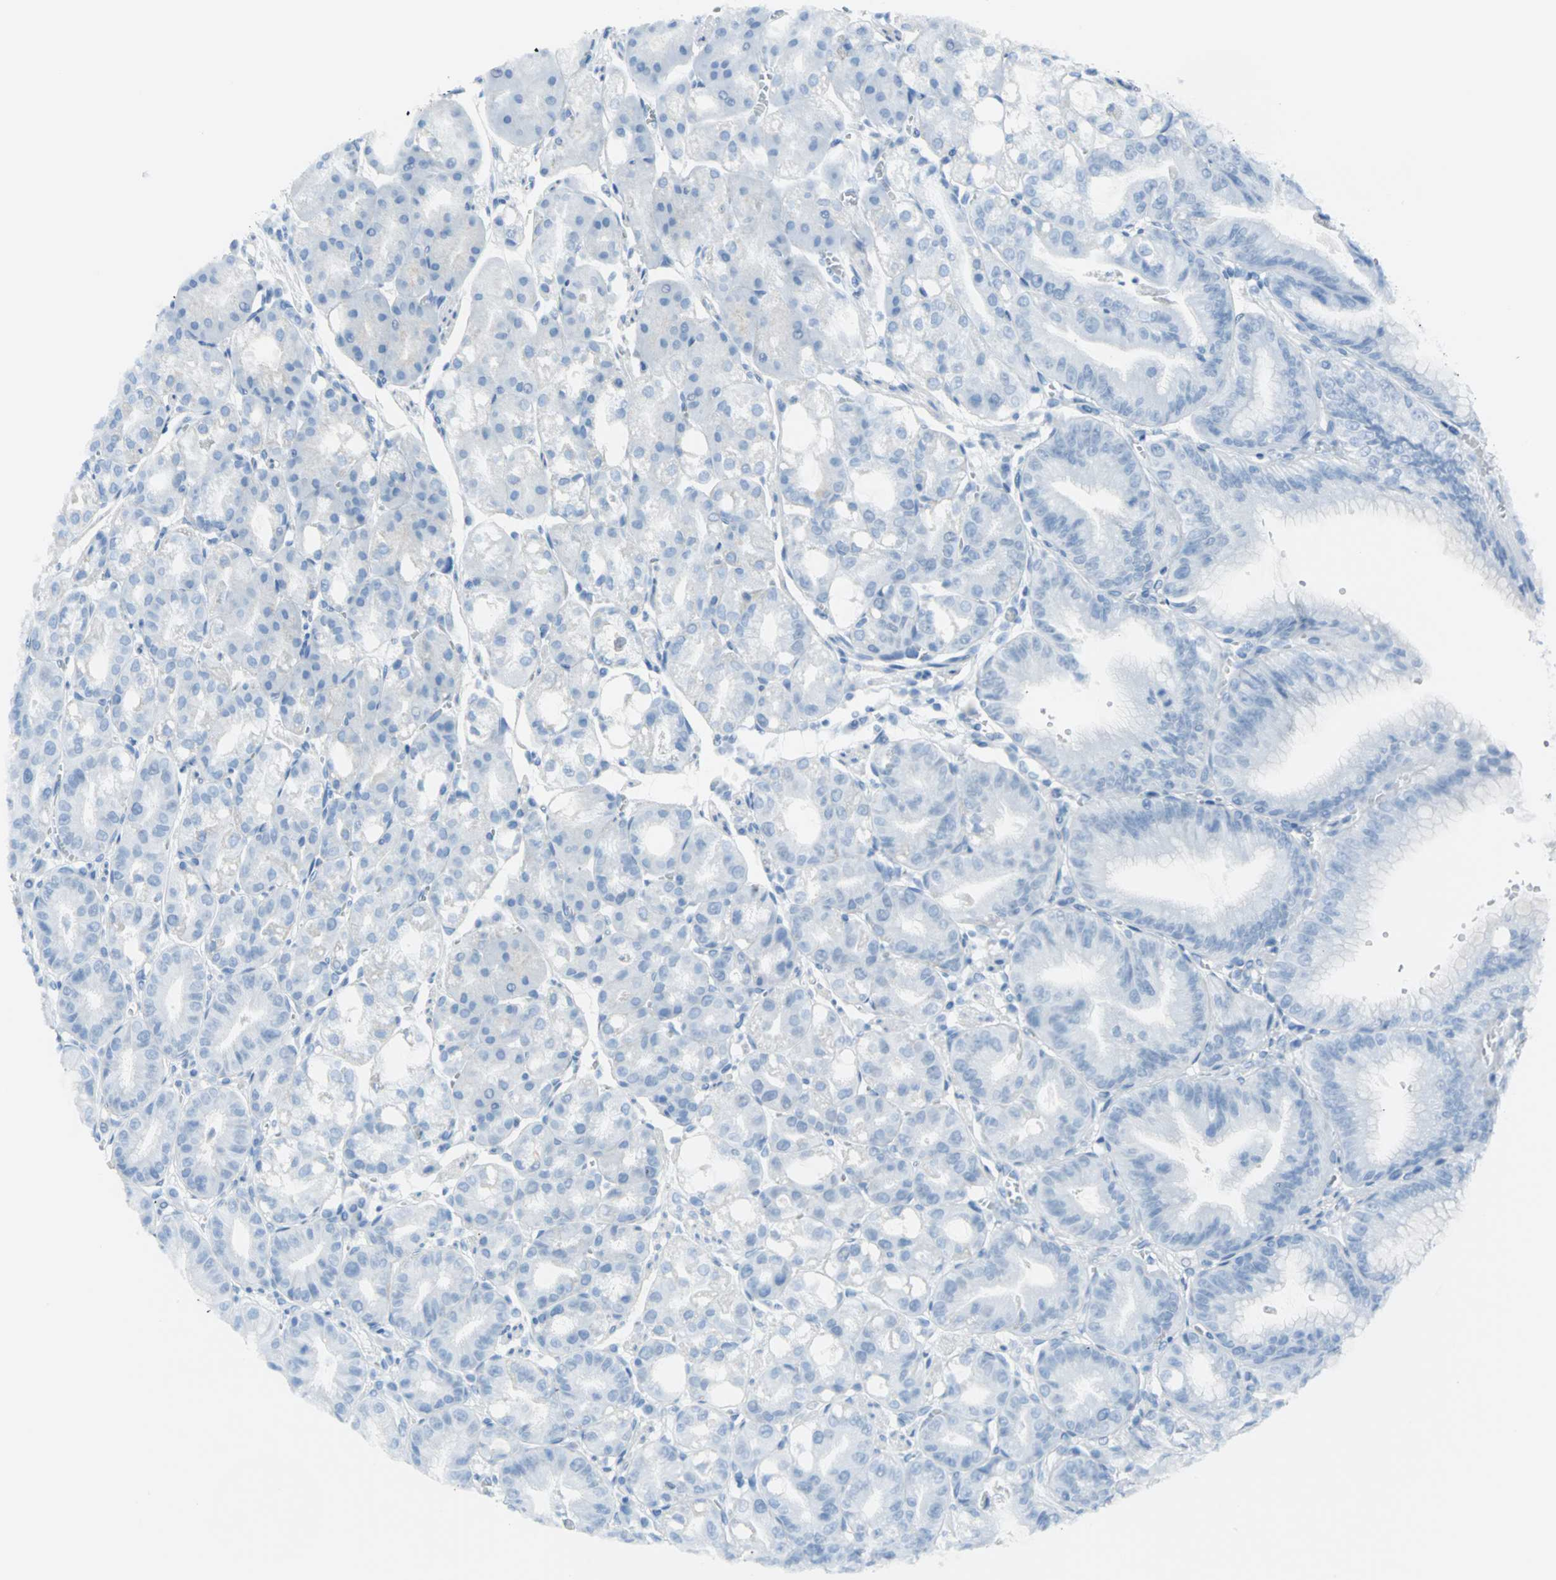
{"staining": {"intensity": "strong", "quantity": "<25%", "location": "nuclear"}, "tissue": "stomach", "cell_type": "Glandular cells", "image_type": "normal", "snomed": [{"axis": "morphology", "description": "Normal tissue, NOS"}, {"axis": "topography", "description": "Stomach, lower"}], "caption": "The histopathology image displays a brown stain indicating the presence of a protein in the nuclear of glandular cells in stomach. (DAB IHC with brightfield microscopy, high magnification).", "gene": "MCM3", "patient": {"sex": "male", "age": 71}}